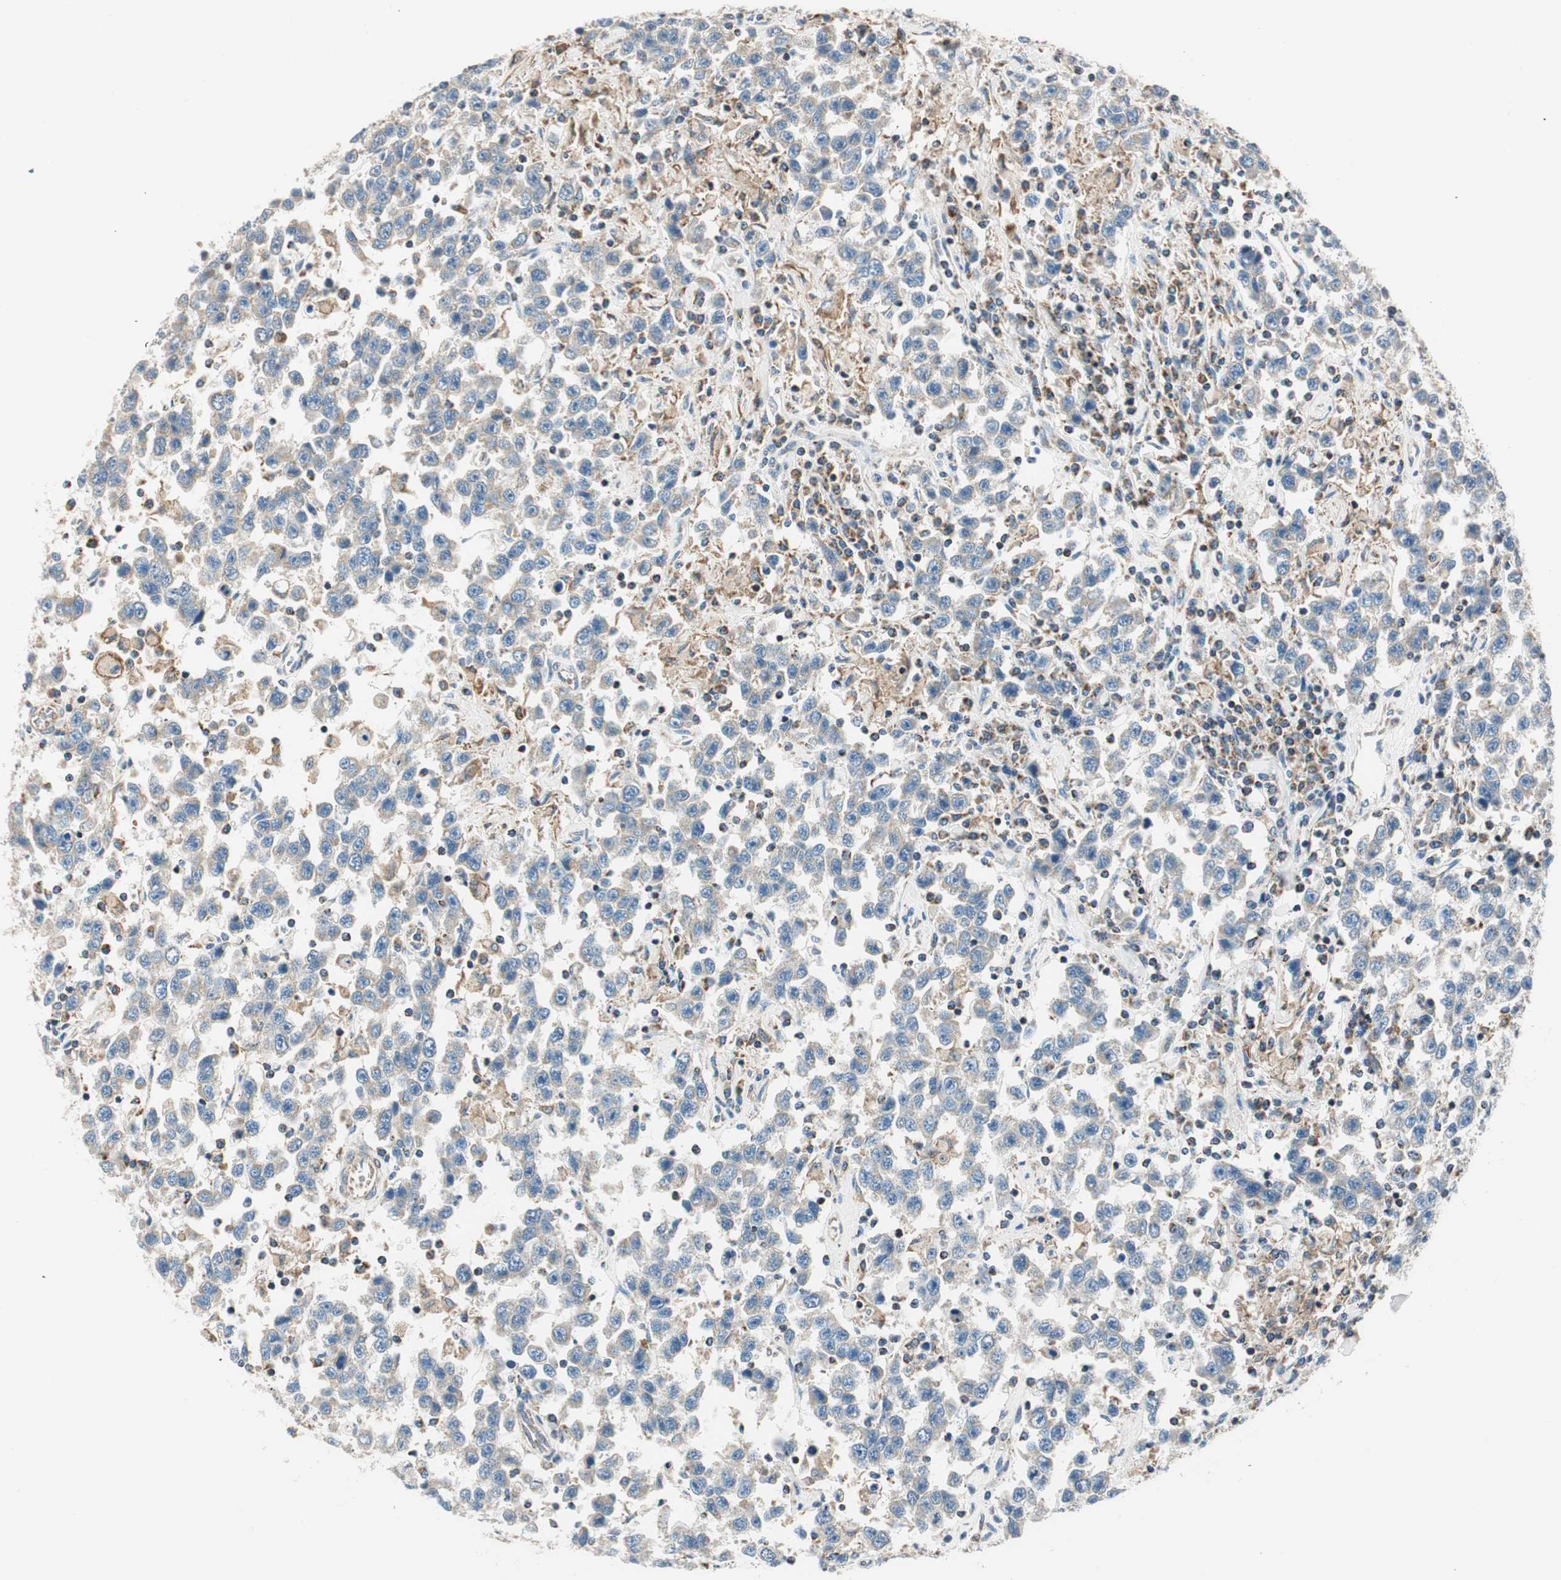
{"staining": {"intensity": "weak", "quantity": "25%-75%", "location": "cytoplasmic/membranous"}, "tissue": "testis cancer", "cell_type": "Tumor cells", "image_type": "cancer", "snomed": [{"axis": "morphology", "description": "Seminoma, NOS"}, {"axis": "topography", "description": "Testis"}], "caption": "Immunohistochemical staining of testis seminoma demonstrates low levels of weak cytoplasmic/membranous staining in about 25%-75% of tumor cells.", "gene": "RORB", "patient": {"sex": "male", "age": 41}}